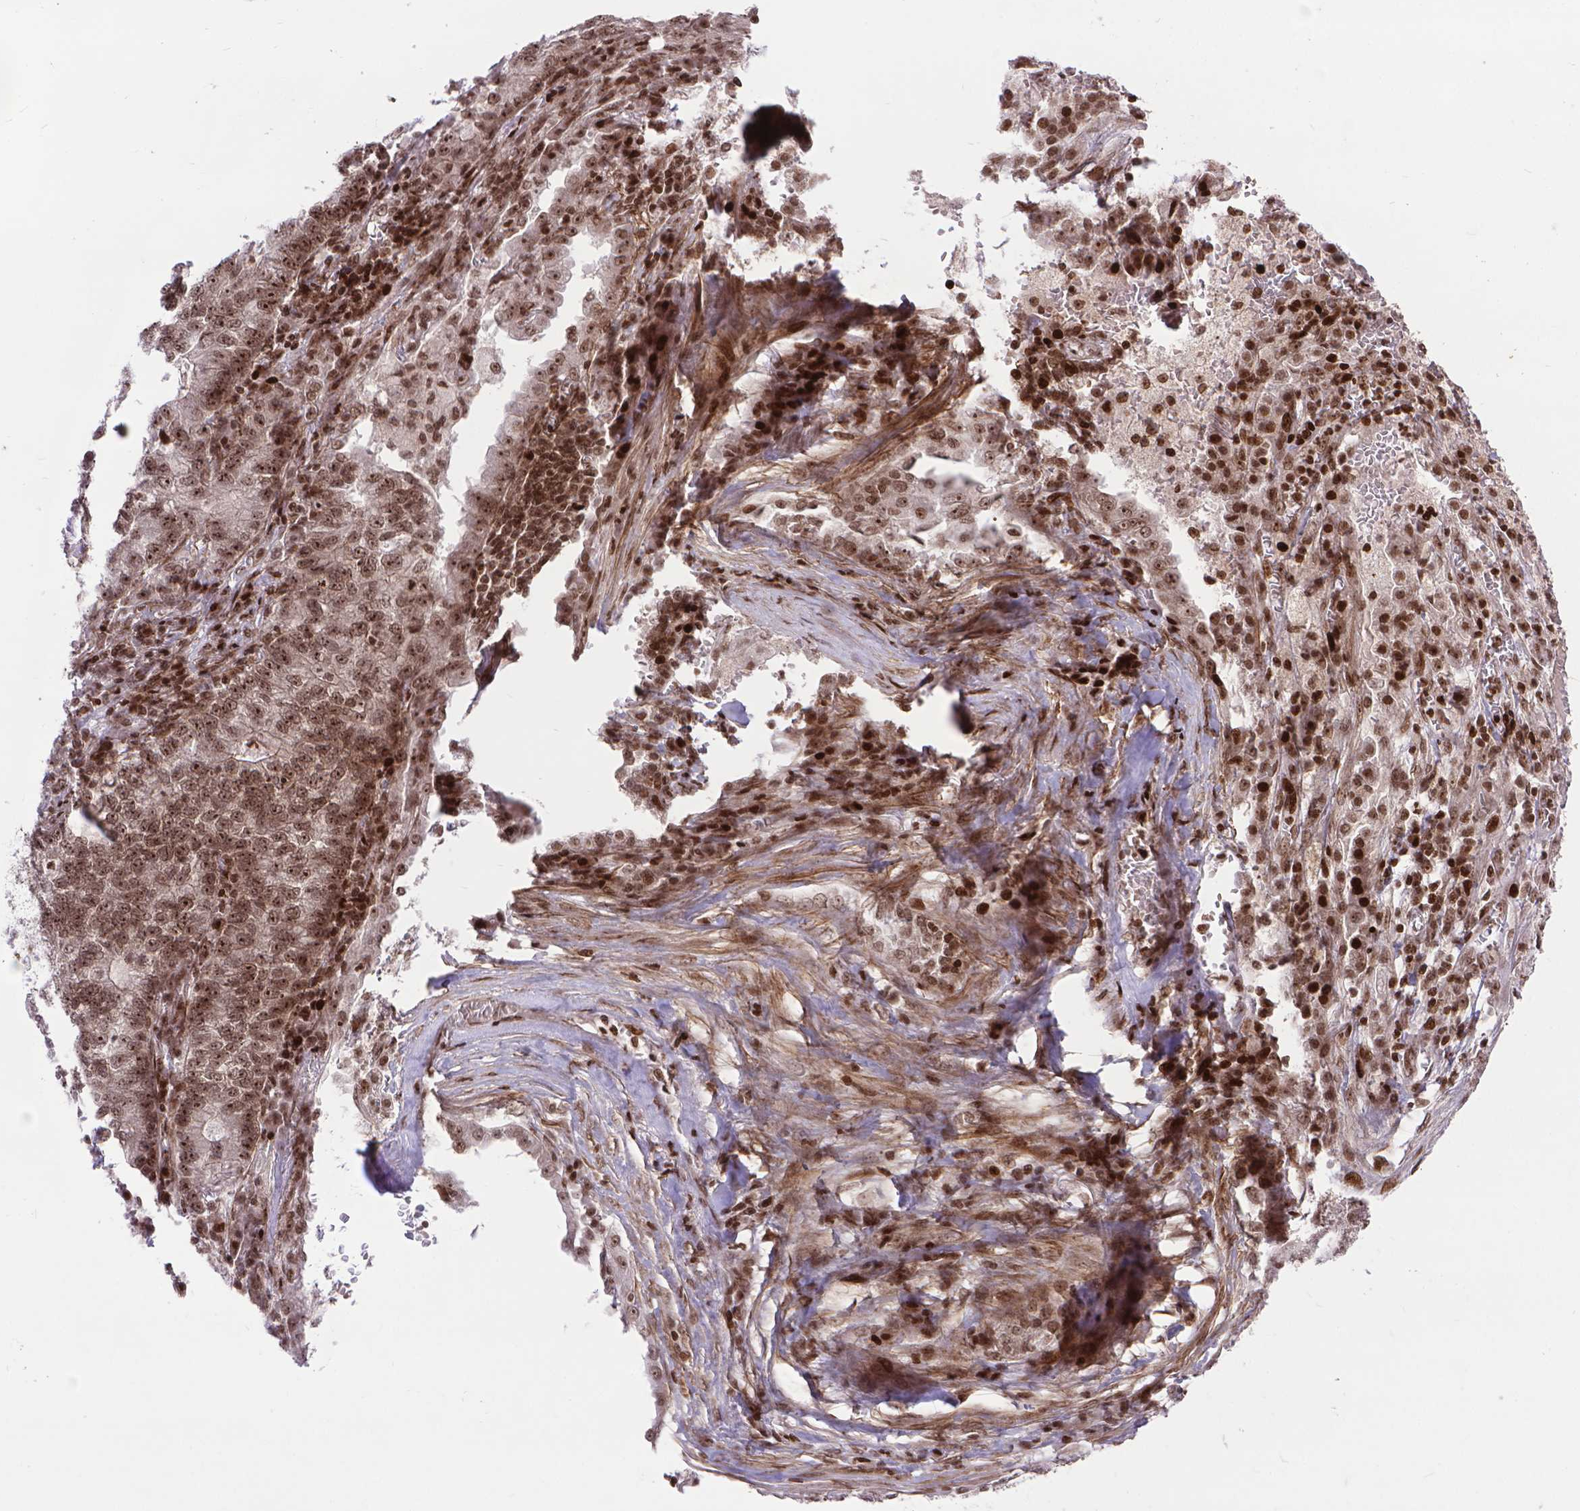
{"staining": {"intensity": "moderate", "quantity": ">75%", "location": "nuclear"}, "tissue": "lung cancer", "cell_type": "Tumor cells", "image_type": "cancer", "snomed": [{"axis": "morphology", "description": "Adenocarcinoma, NOS"}, {"axis": "topography", "description": "Lung"}], "caption": "Immunohistochemical staining of adenocarcinoma (lung) shows moderate nuclear protein staining in about >75% of tumor cells.", "gene": "AMER1", "patient": {"sex": "male", "age": 57}}